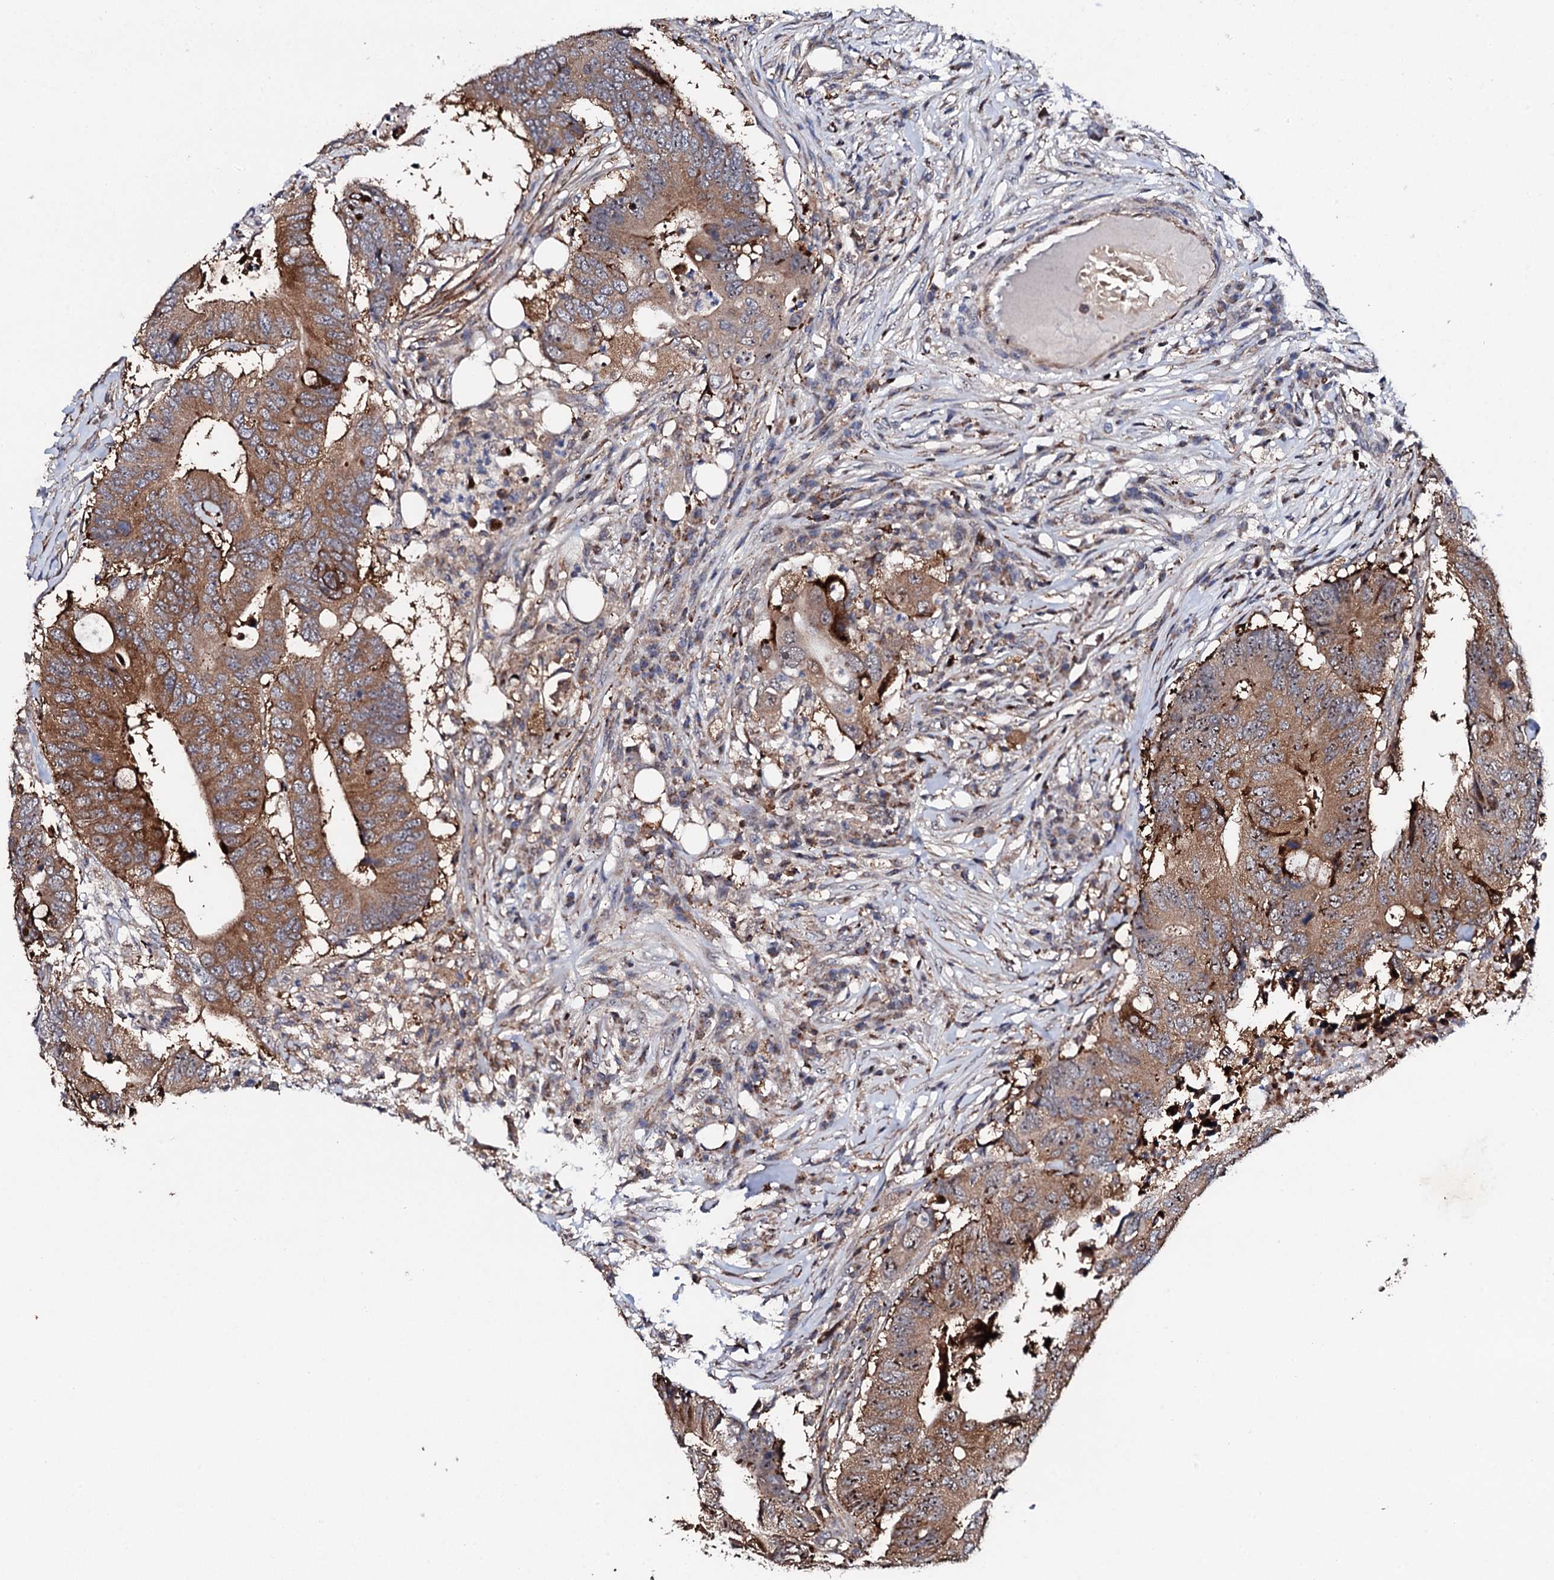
{"staining": {"intensity": "moderate", "quantity": ">75%", "location": "cytoplasmic/membranous"}, "tissue": "colorectal cancer", "cell_type": "Tumor cells", "image_type": "cancer", "snomed": [{"axis": "morphology", "description": "Adenocarcinoma, NOS"}, {"axis": "topography", "description": "Colon"}], "caption": "An immunohistochemistry (IHC) micrograph of tumor tissue is shown. Protein staining in brown labels moderate cytoplasmic/membranous positivity in colorectal cancer within tumor cells.", "gene": "GTPBP4", "patient": {"sex": "male", "age": 71}}